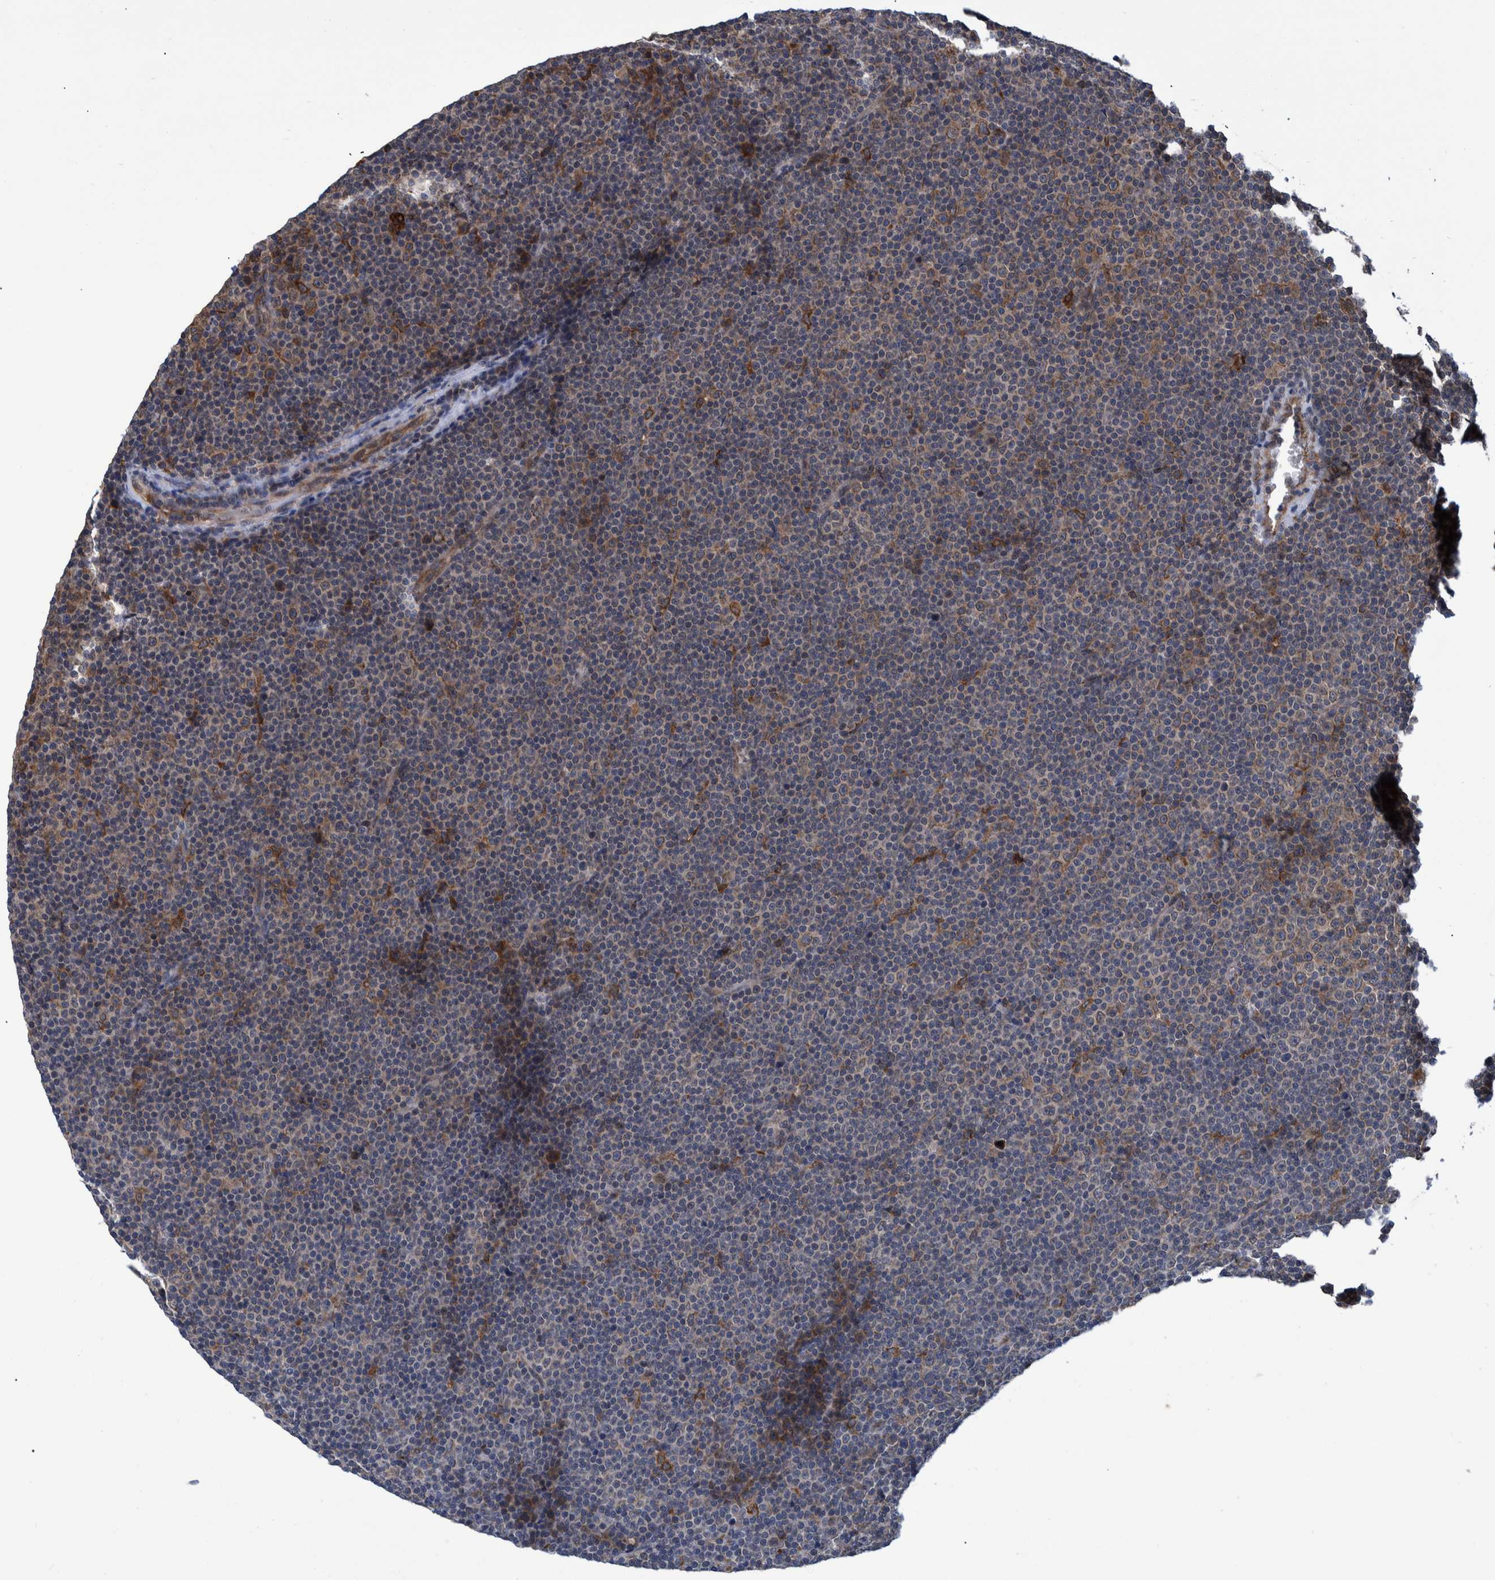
{"staining": {"intensity": "weak", "quantity": "25%-75%", "location": "cytoplasmic/membranous"}, "tissue": "lymphoma", "cell_type": "Tumor cells", "image_type": "cancer", "snomed": [{"axis": "morphology", "description": "Malignant lymphoma, non-Hodgkin's type, Low grade"}, {"axis": "topography", "description": "Lymph node"}], "caption": "A high-resolution micrograph shows IHC staining of lymphoma, which demonstrates weak cytoplasmic/membranous staining in approximately 25%-75% of tumor cells. The protein of interest is stained brown, and the nuclei are stained in blue (DAB (3,3'-diaminobenzidine) IHC with brightfield microscopy, high magnification).", "gene": "SPAG5", "patient": {"sex": "female", "age": 67}}